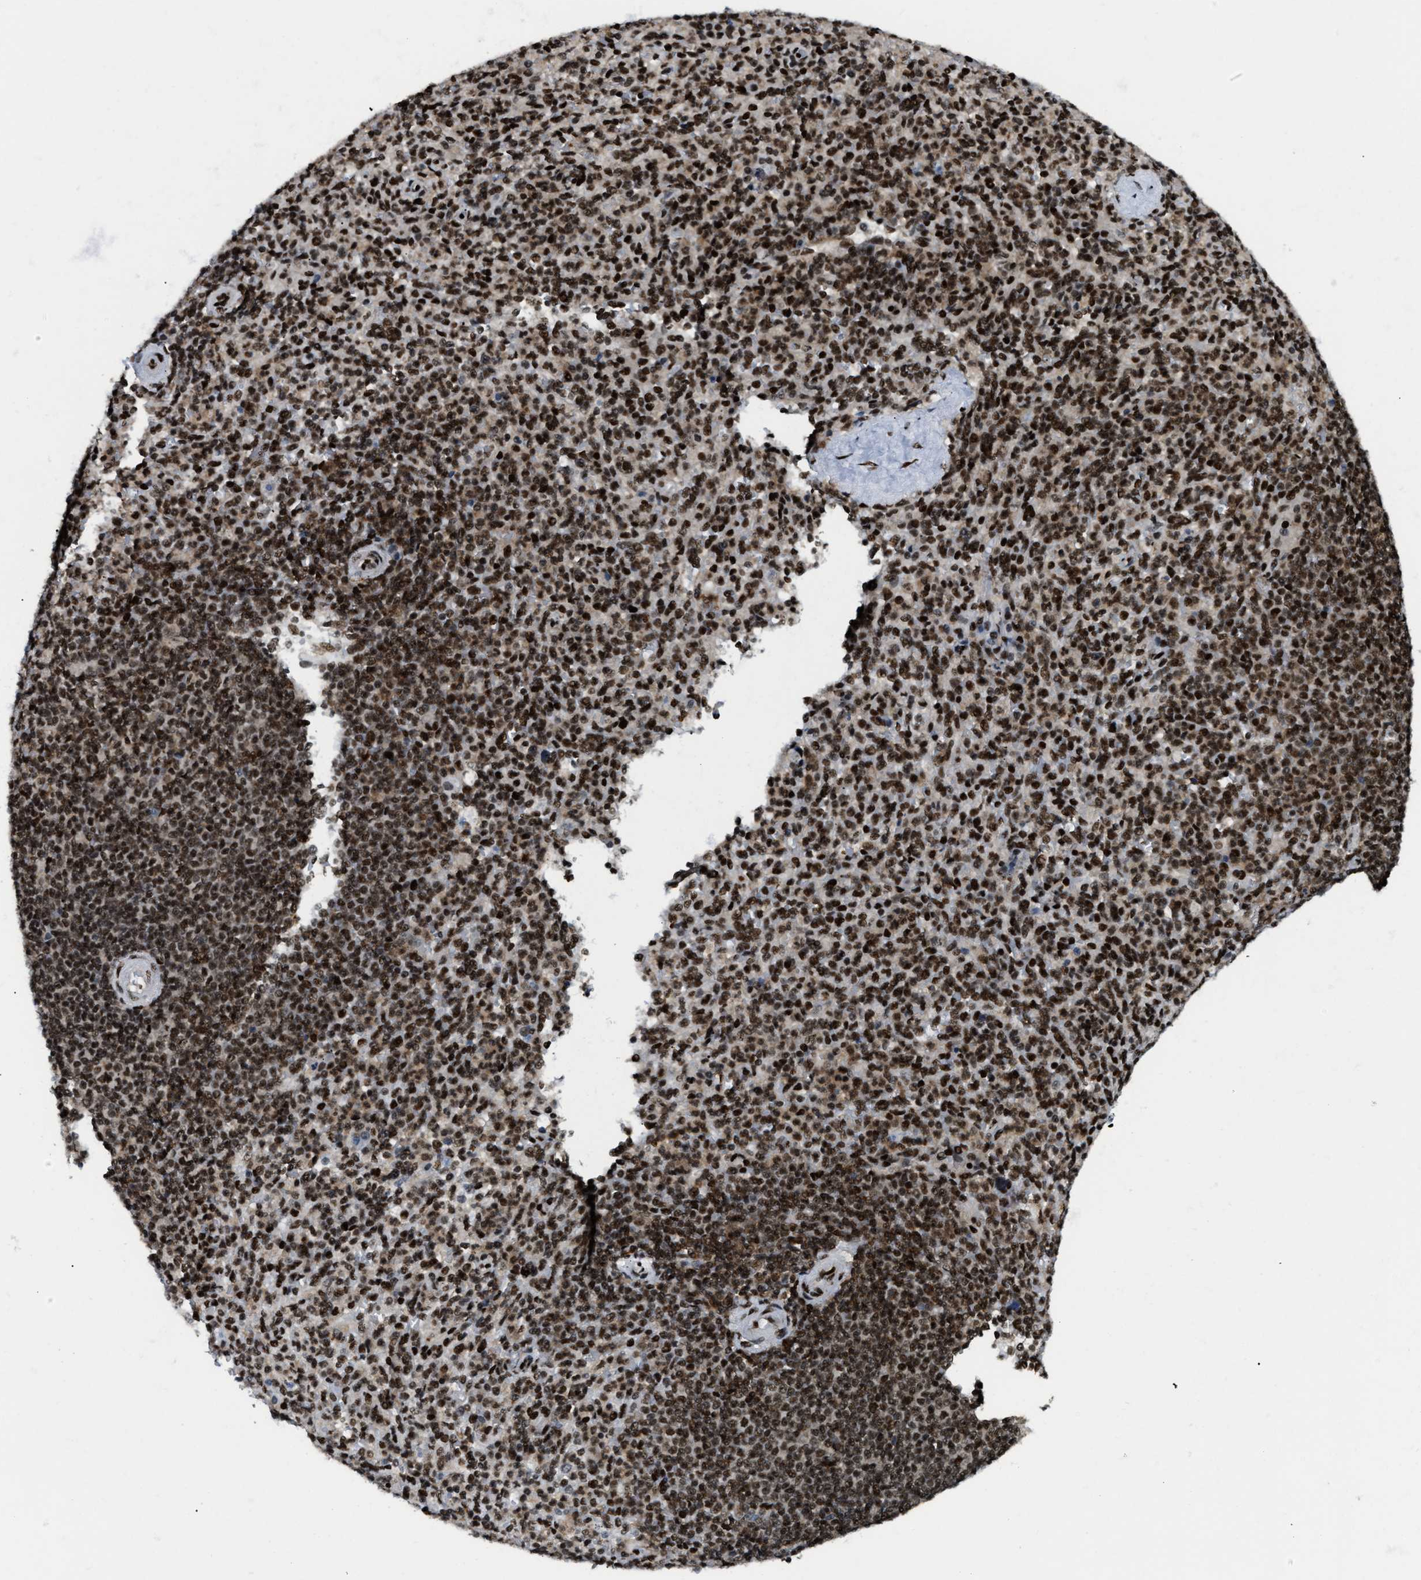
{"staining": {"intensity": "moderate", "quantity": ">75%", "location": "nuclear"}, "tissue": "spleen", "cell_type": "Cells in red pulp", "image_type": "normal", "snomed": [{"axis": "morphology", "description": "Normal tissue, NOS"}, {"axis": "topography", "description": "Spleen"}], "caption": "Protein staining displays moderate nuclear expression in approximately >75% of cells in red pulp in unremarkable spleen. (Brightfield microscopy of DAB IHC at high magnification).", "gene": "NUMA1", "patient": {"sex": "male", "age": 36}}